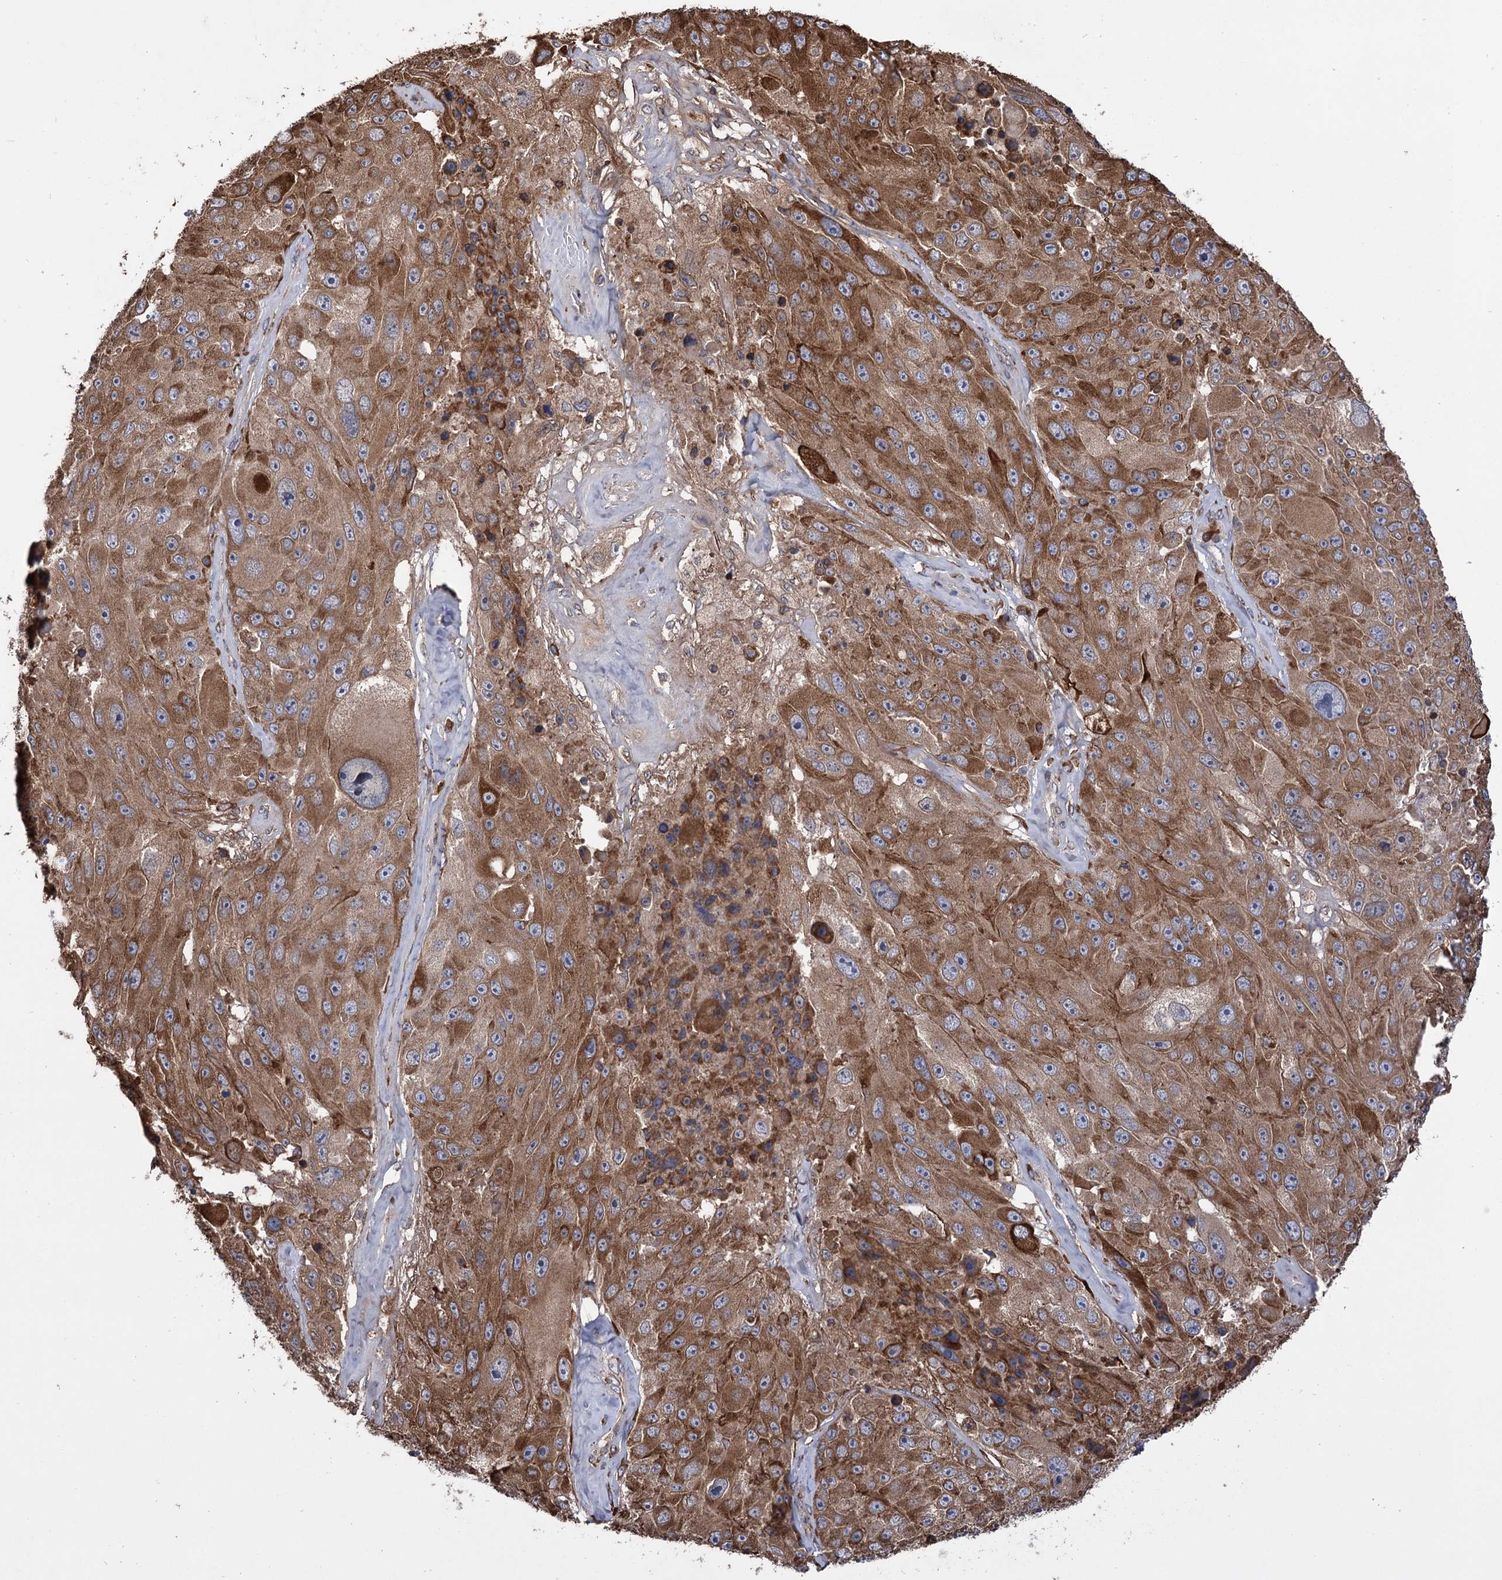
{"staining": {"intensity": "moderate", "quantity": ">75%", "location": "cytoplasmic/membranous"}, "tissue": "melanoma", "cell_type": "Tumor cells", "image_type": "cancer", "snomed": [{"axis": "morphology", "description": "Malignant melanoma, Metastatic site"}, {"axis": "topography", "description": "Lymph node"}], "caption": "Immunohistochemistry (IHC) of malignant melanoma (metastatic site) shows medium levels of moderate cytoplasmic/membranous positivity in about >75% of tumor cells.", "gene": "CDAN1", "patient": {"sex": "male", "age": 62}}